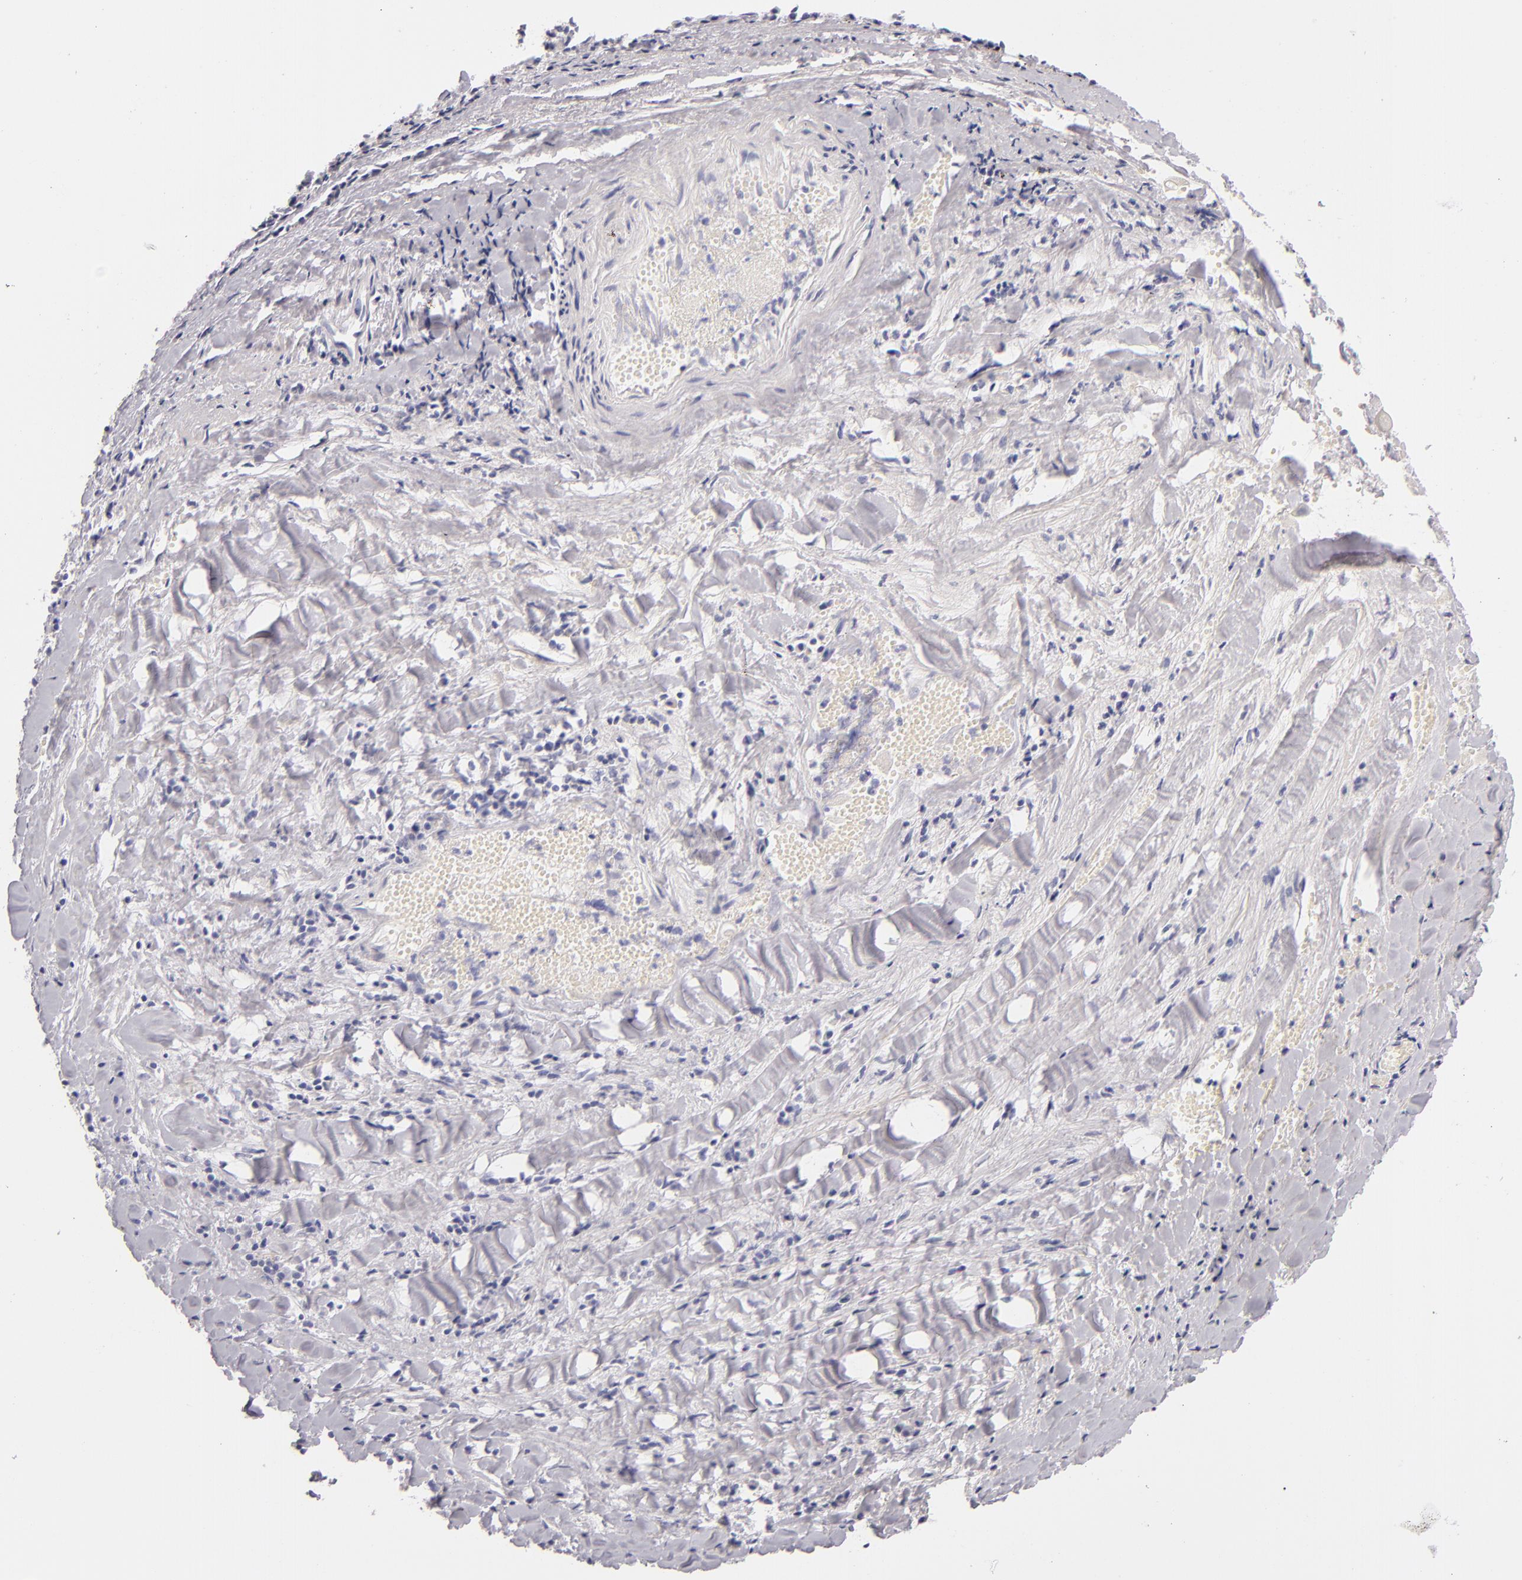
{"staining": {"intensity": "negative", "quantity": "none", "location": "none"}, "tissue": "lung cancer", "cell_type": "Tumor cells", "image_type": "cancer", "snomed": [{"axis": "morphology", "description": "Adenocarcinoma, NOS"}, {"axis": "topography", "description": "Lung"}], "caption": "There is no significant staining in tumor cells of lung cancer (adenocarcinoma).", "gene": "FABP1", "patient": {"sex": "male", "age": 60}}